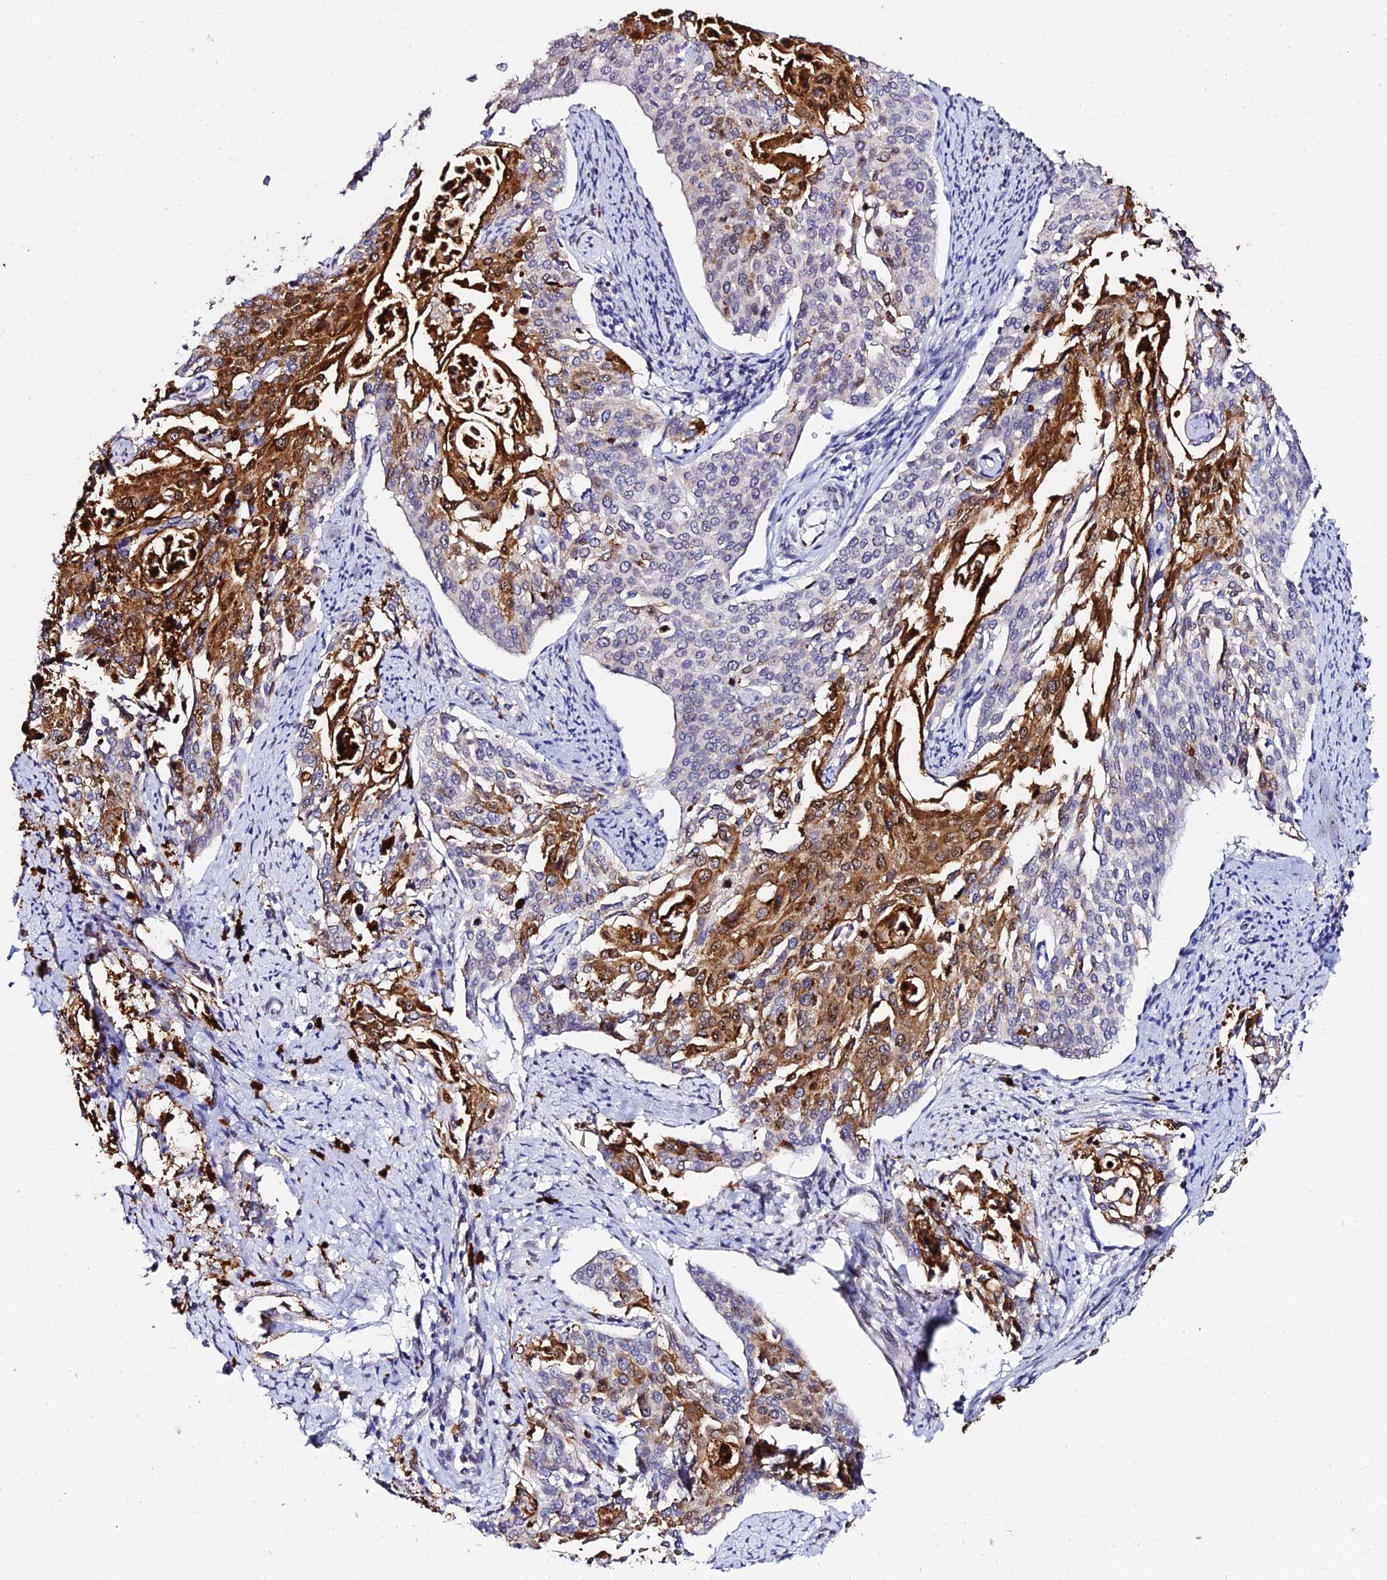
{"staining": {"intensity": "strong", "quantity": "<25%", "location": "cytoplasmic/membranous,nuclear"}, "tissue": "cervical cancer", "cell_type": "Tumor cells", "image_type": "cancer", "snomed": [{"axis": "morphology", "description": "Squamous cell carcinoma, NOS"}, {"axis": "topography", "description": "Cervix"}], "caption": "Immunohistochemical staining of cervical cancer demonstrates strong cytoplasmic/membranous and nuclear protein positivity in about <25% of tumor cells. The protein of interest is stained brown, and the nuclei are stained in blue (DAB IHC with brightfield microscopy, high magnification).", "gene": "MCM10", "patient": {"sex": "female", "age": 44}}